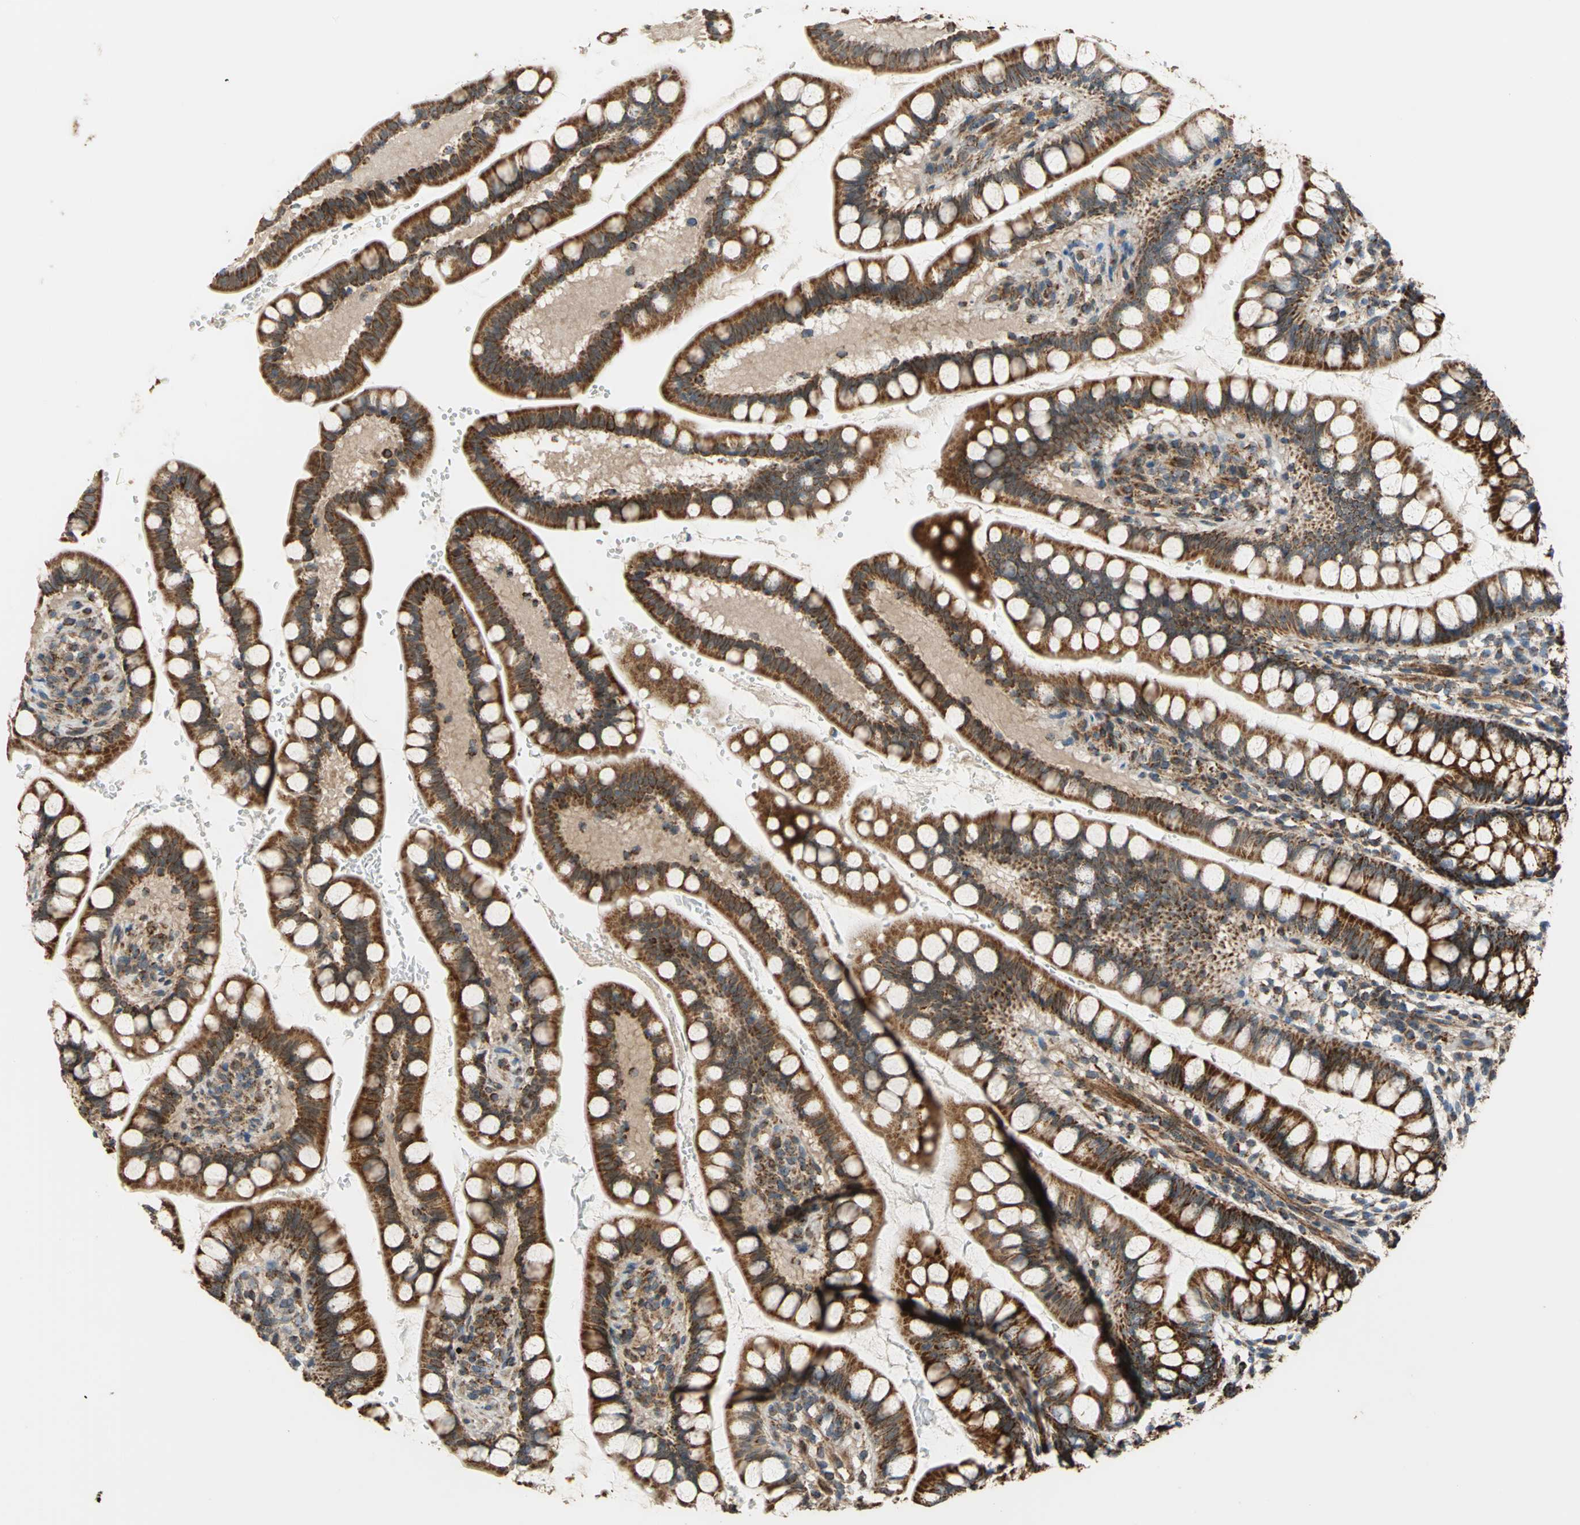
{"staining": {"intensity": "strong", "quantity": ">75%", "location": "cytoplasmic/membranous"}, "tissue": "small intestine", "cell_type": "Glandular cells", "image_type": "normal", "snomed": [{"axis": "morphology", "description": "Normal tissue, NOS"}, {"axis": "topography", "description": "Small intestine"}], "caption": "Immunohistochemical staining of benign human small intestine exhibits high levels of strong cytoplasmic/membranous staining in about >75% of glandular cells. The protein of interest is stained brown, and the nuclei are stained in blue (DAB IHC with brightfield microscopy, high magnification).", "gene": "MRPS22", "patient": {"sex": "female", "age": 58}}